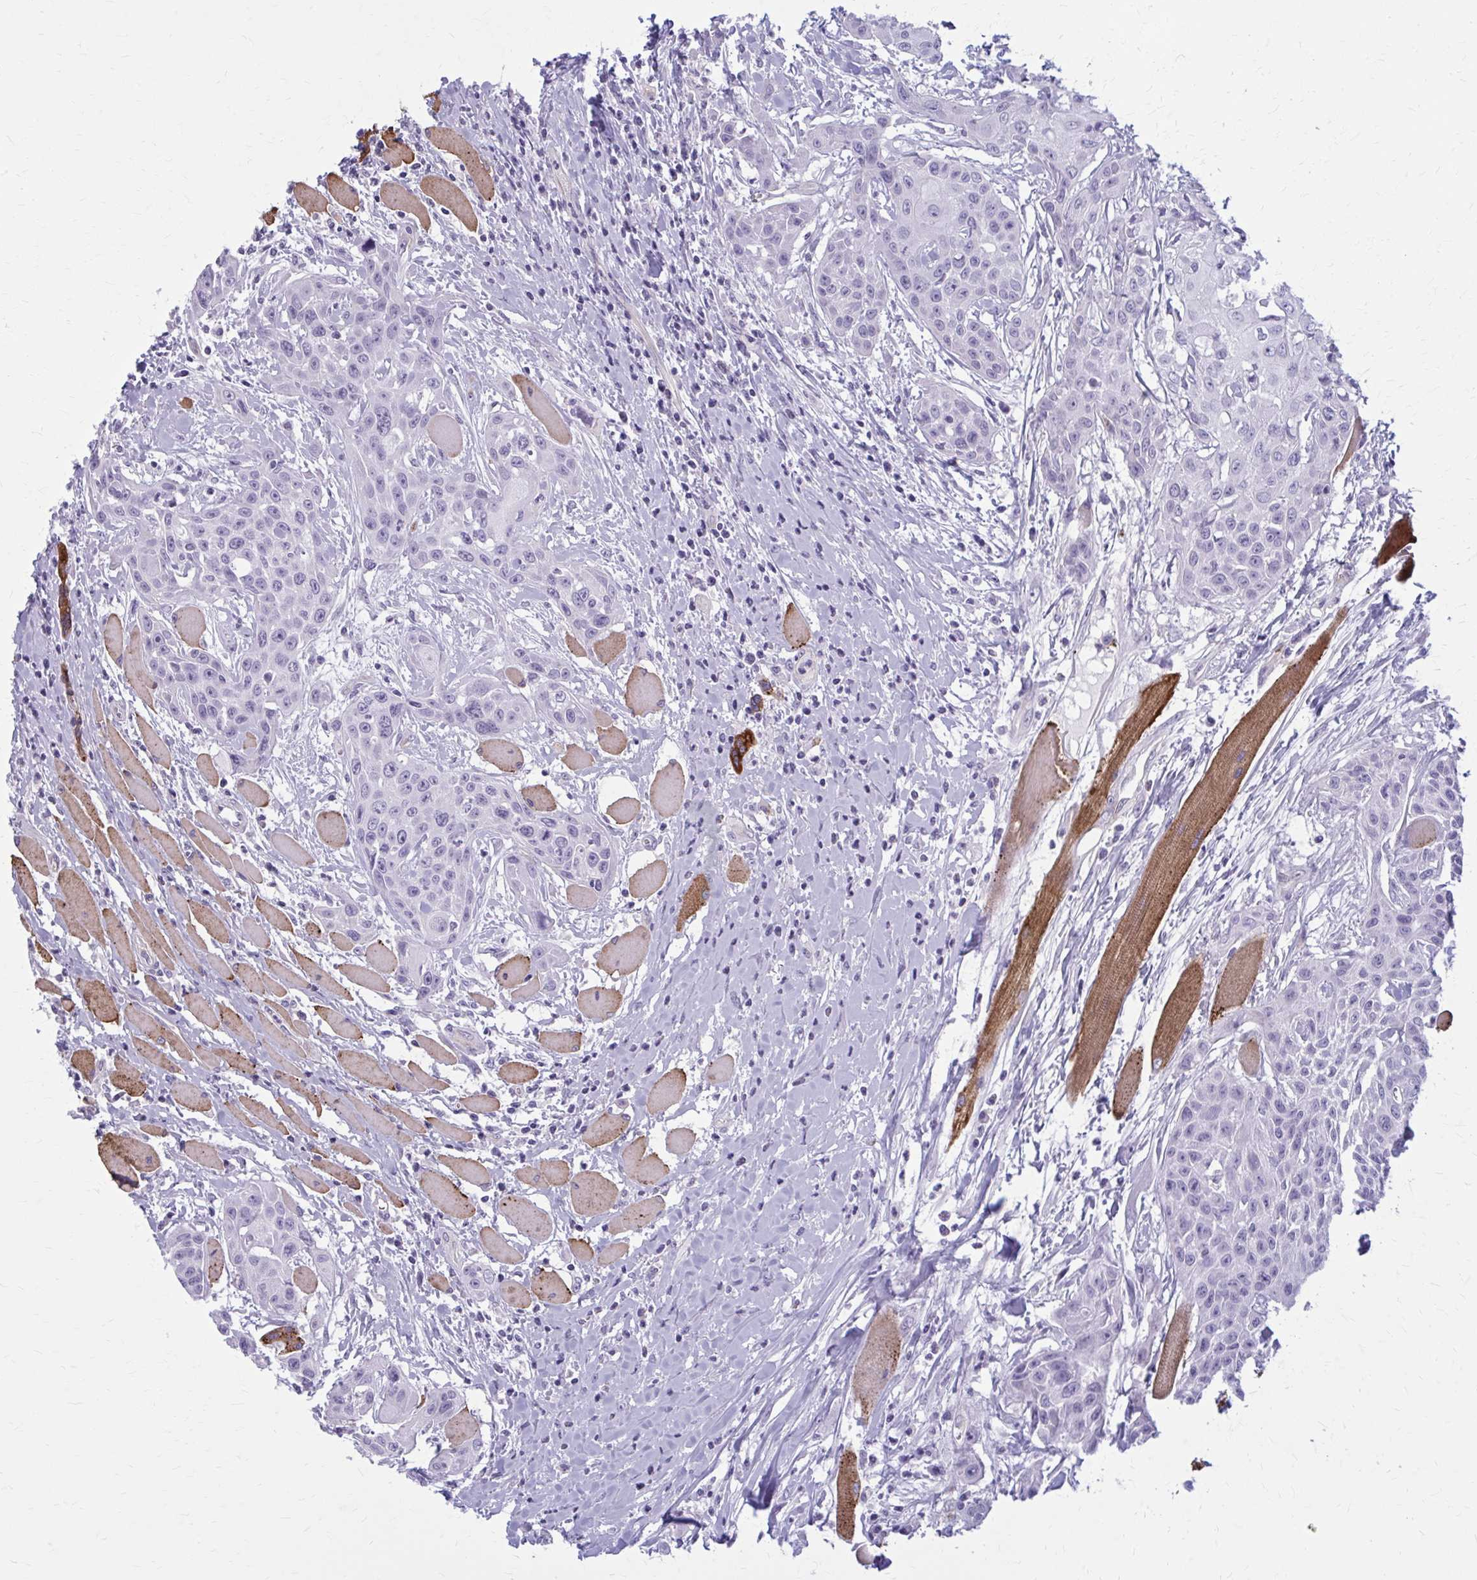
{"staining": {"intensity": "negative", "quantity": "none", "location": "none"}, "tissue": "head and neck cancer", "cell_type": "Tumor cells", "image_type": "cancer", "snomed": [{"axis": "morphology", "description": "Squamous cell carcinoma, NOS"}, {"axis": "topography", "description": "Head-Neck"}], "caption": "DAB immunohistochemical staining of human head and neck cancer (squamous cell carcinoma) exhibits no significant positivity in tumor cells. (DAB (3,3'-diaminobenzidine) immunohistochemistry (IHC), high magnification).", "gene": "CASQ2", "patient": {"sex": "female", "age": 73}}